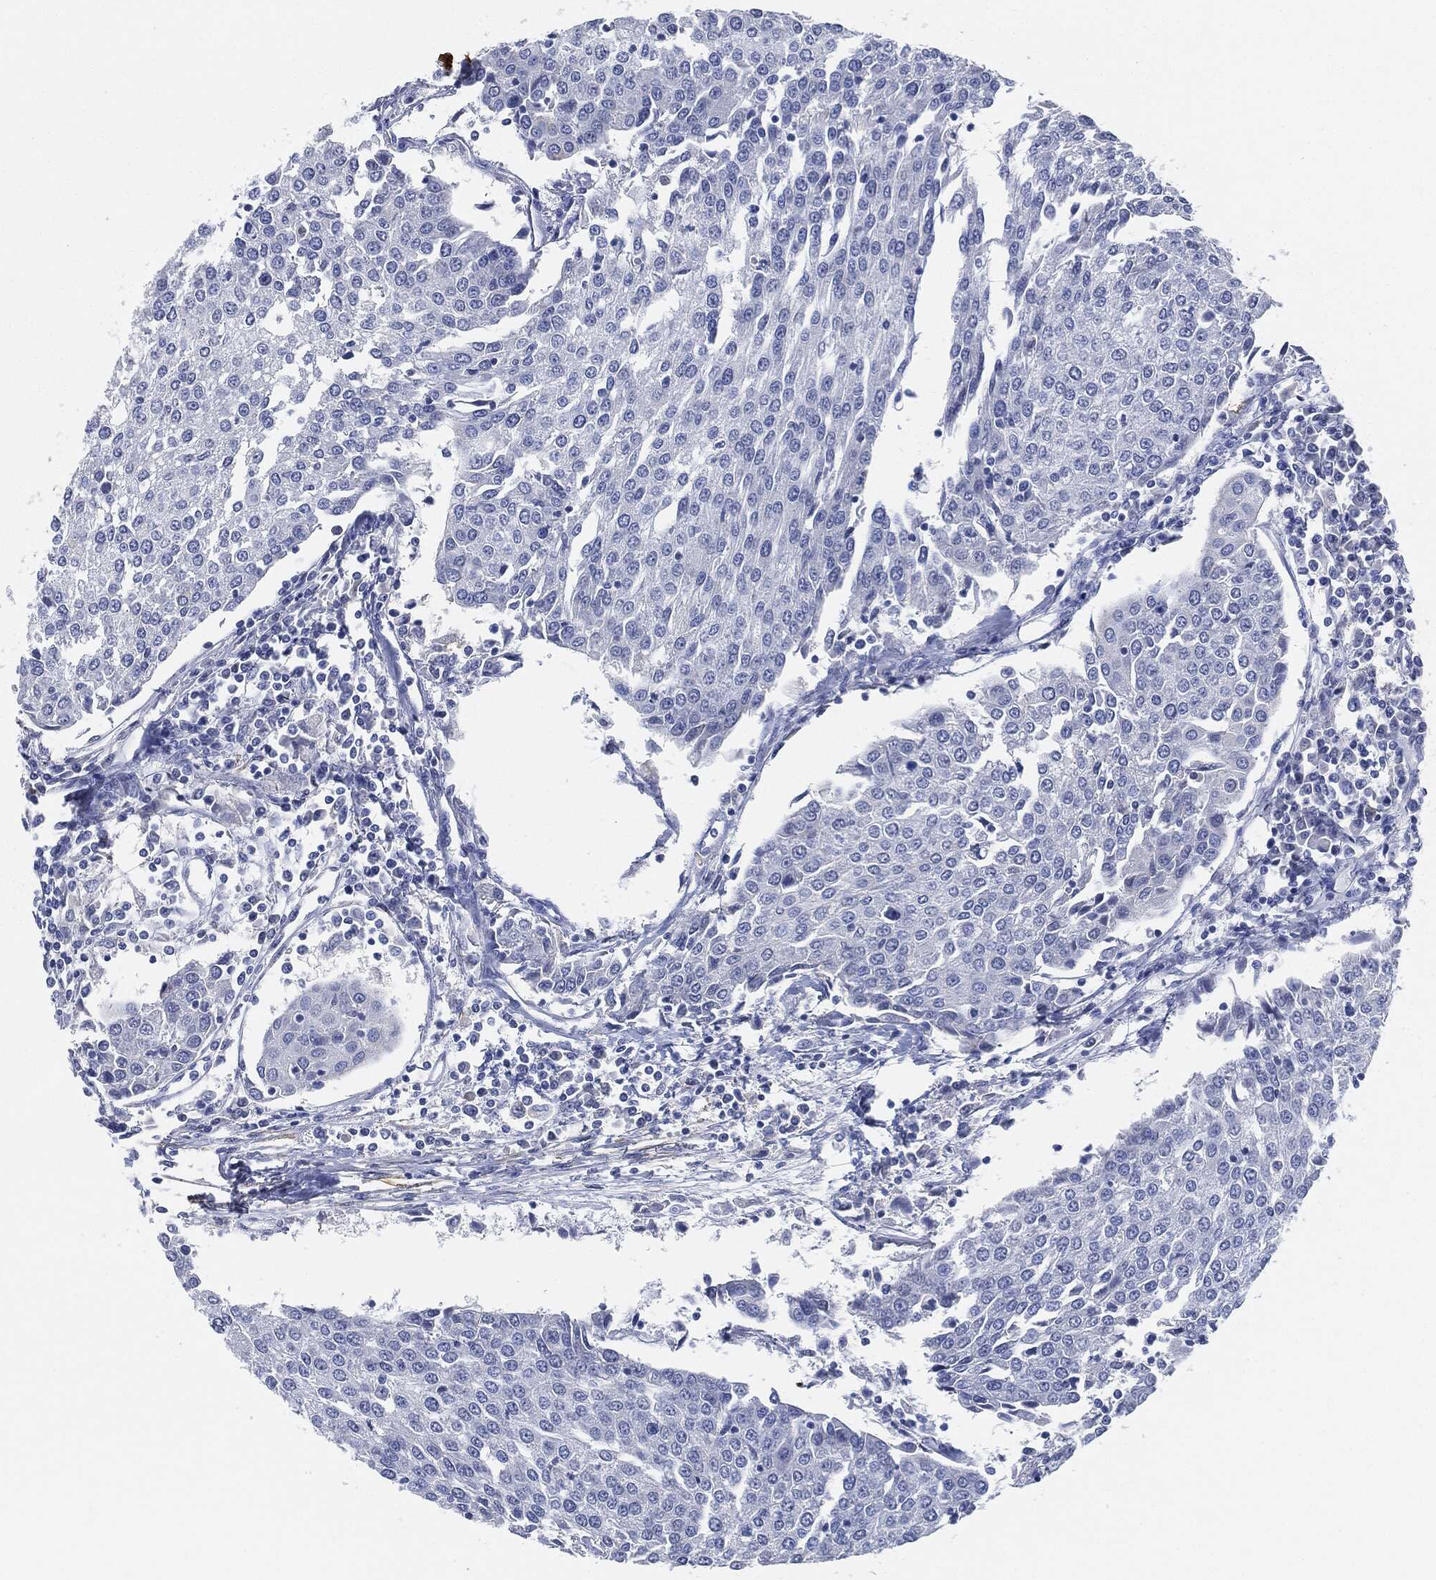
{"staining": {"intensity": "negative", "quantity": "none", "location": "none"}, "tissue": "urothelial cancer", "cell_type": "Tumor cells", "image_type": "cancer", "snomed": [{"axis": "morphology", "description": "Urothelial carcinoma, High grade"}, {"axis": "topography", "description": "Urinary bladder"}], "caption": "An immunohistochemistry micrograph of urothelial cancer is shown. There is no staining in tumor cells of urothelial cancer.", "gene": "TAGLN", "patient": {"sex": "female", "age": 85}}